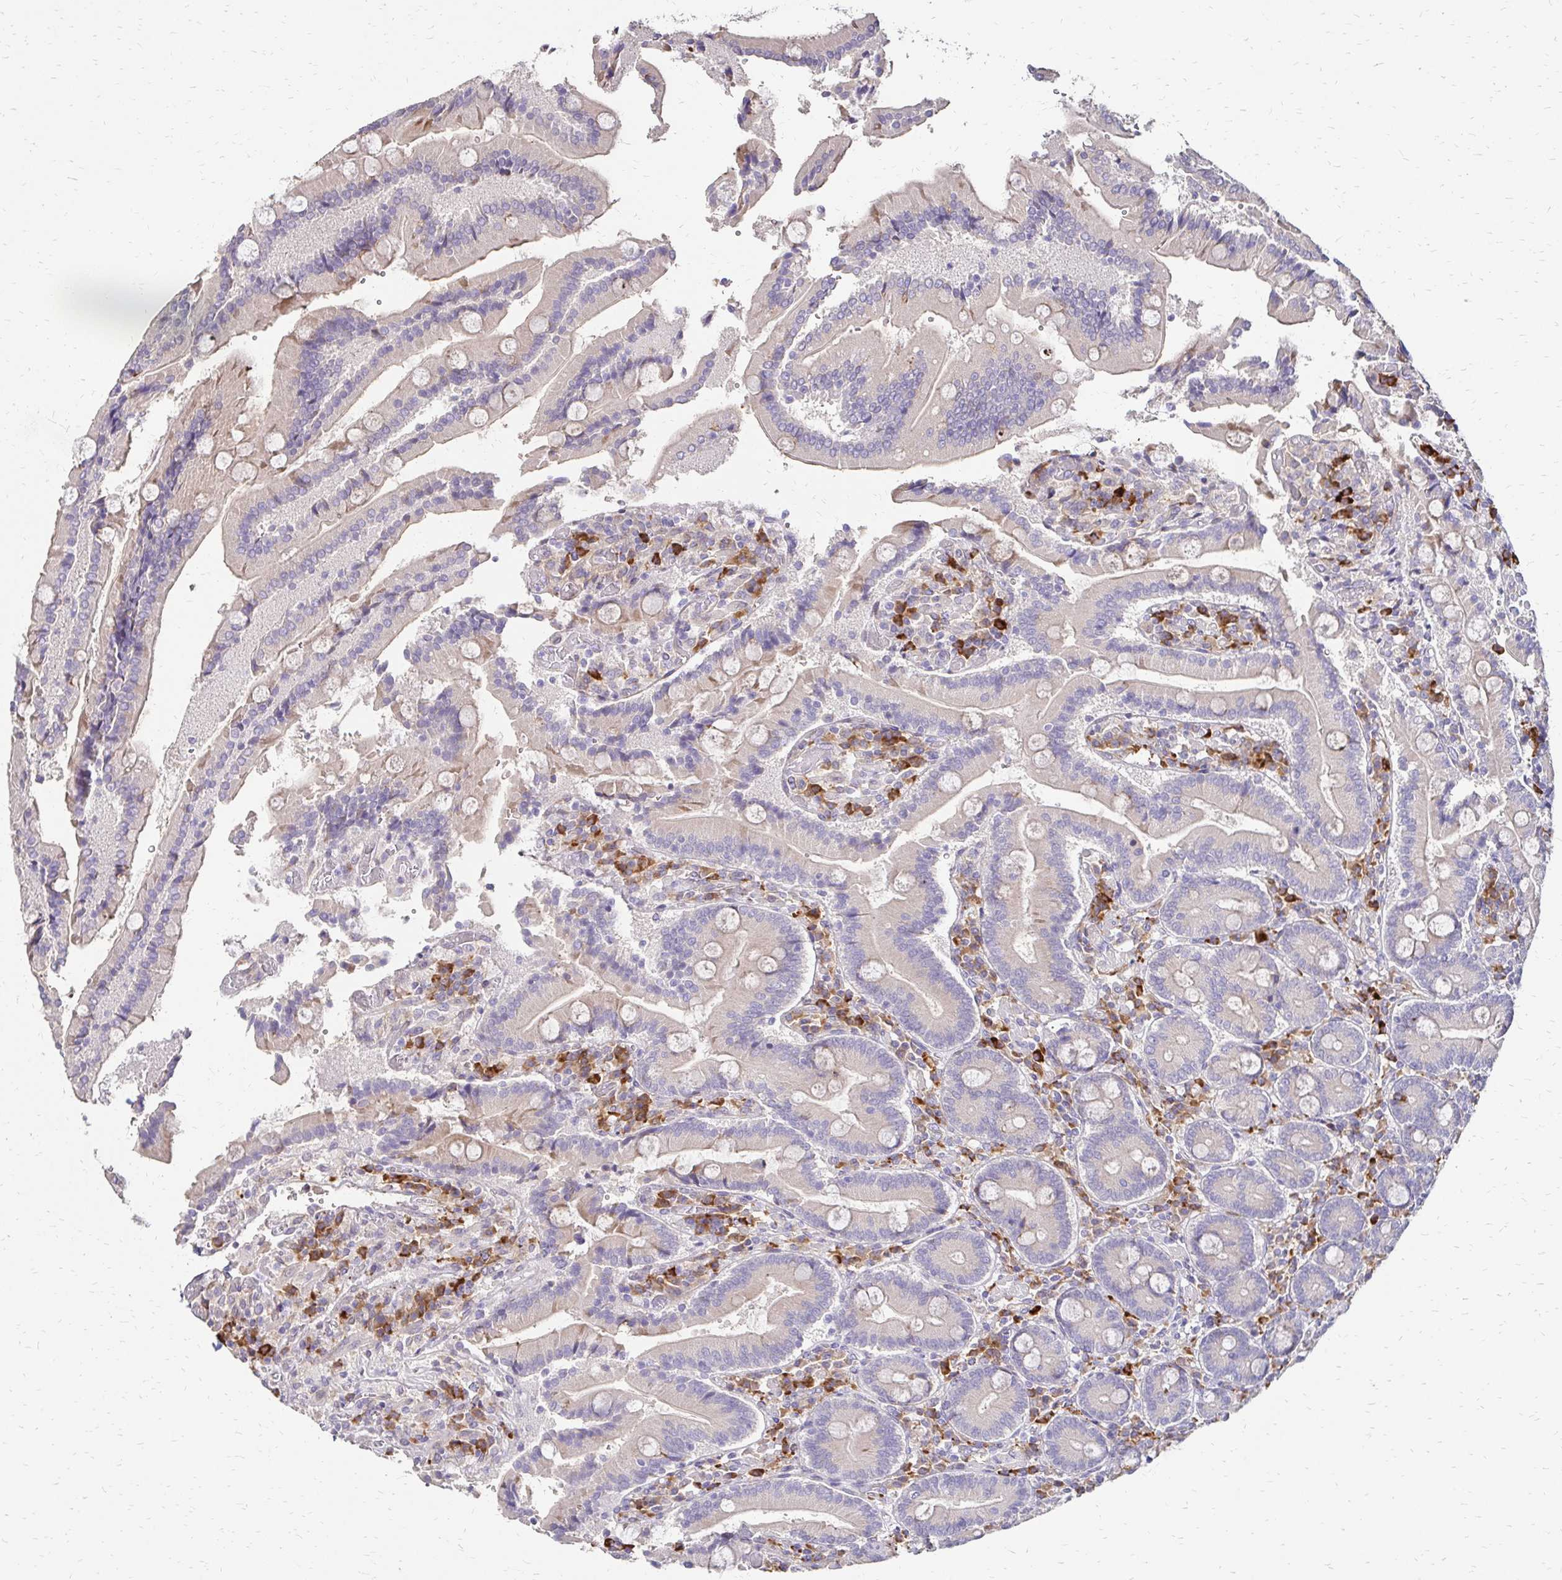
{"staining": {"intensity": "weak", "quantity": "25%-75%", "location": "cytoplasmic/membranous"}, "tissue": "duodenum", "cell_type": "Glandular cells", "image_type": "normal", "snomed": [{"axis": "morphology", "description": "Normal tissue, NOS"}, {"axis": "topography", "description": "Duodenum"}], "caption": "This is a micrograph of immunohistochemistry (IHC) staining of benign duodenum, which shows weak staining in the cytoplasmic/membranous of glandular cells.", "gene": "PRIMA1", "patient": {"sex": "female", "age": 62}}